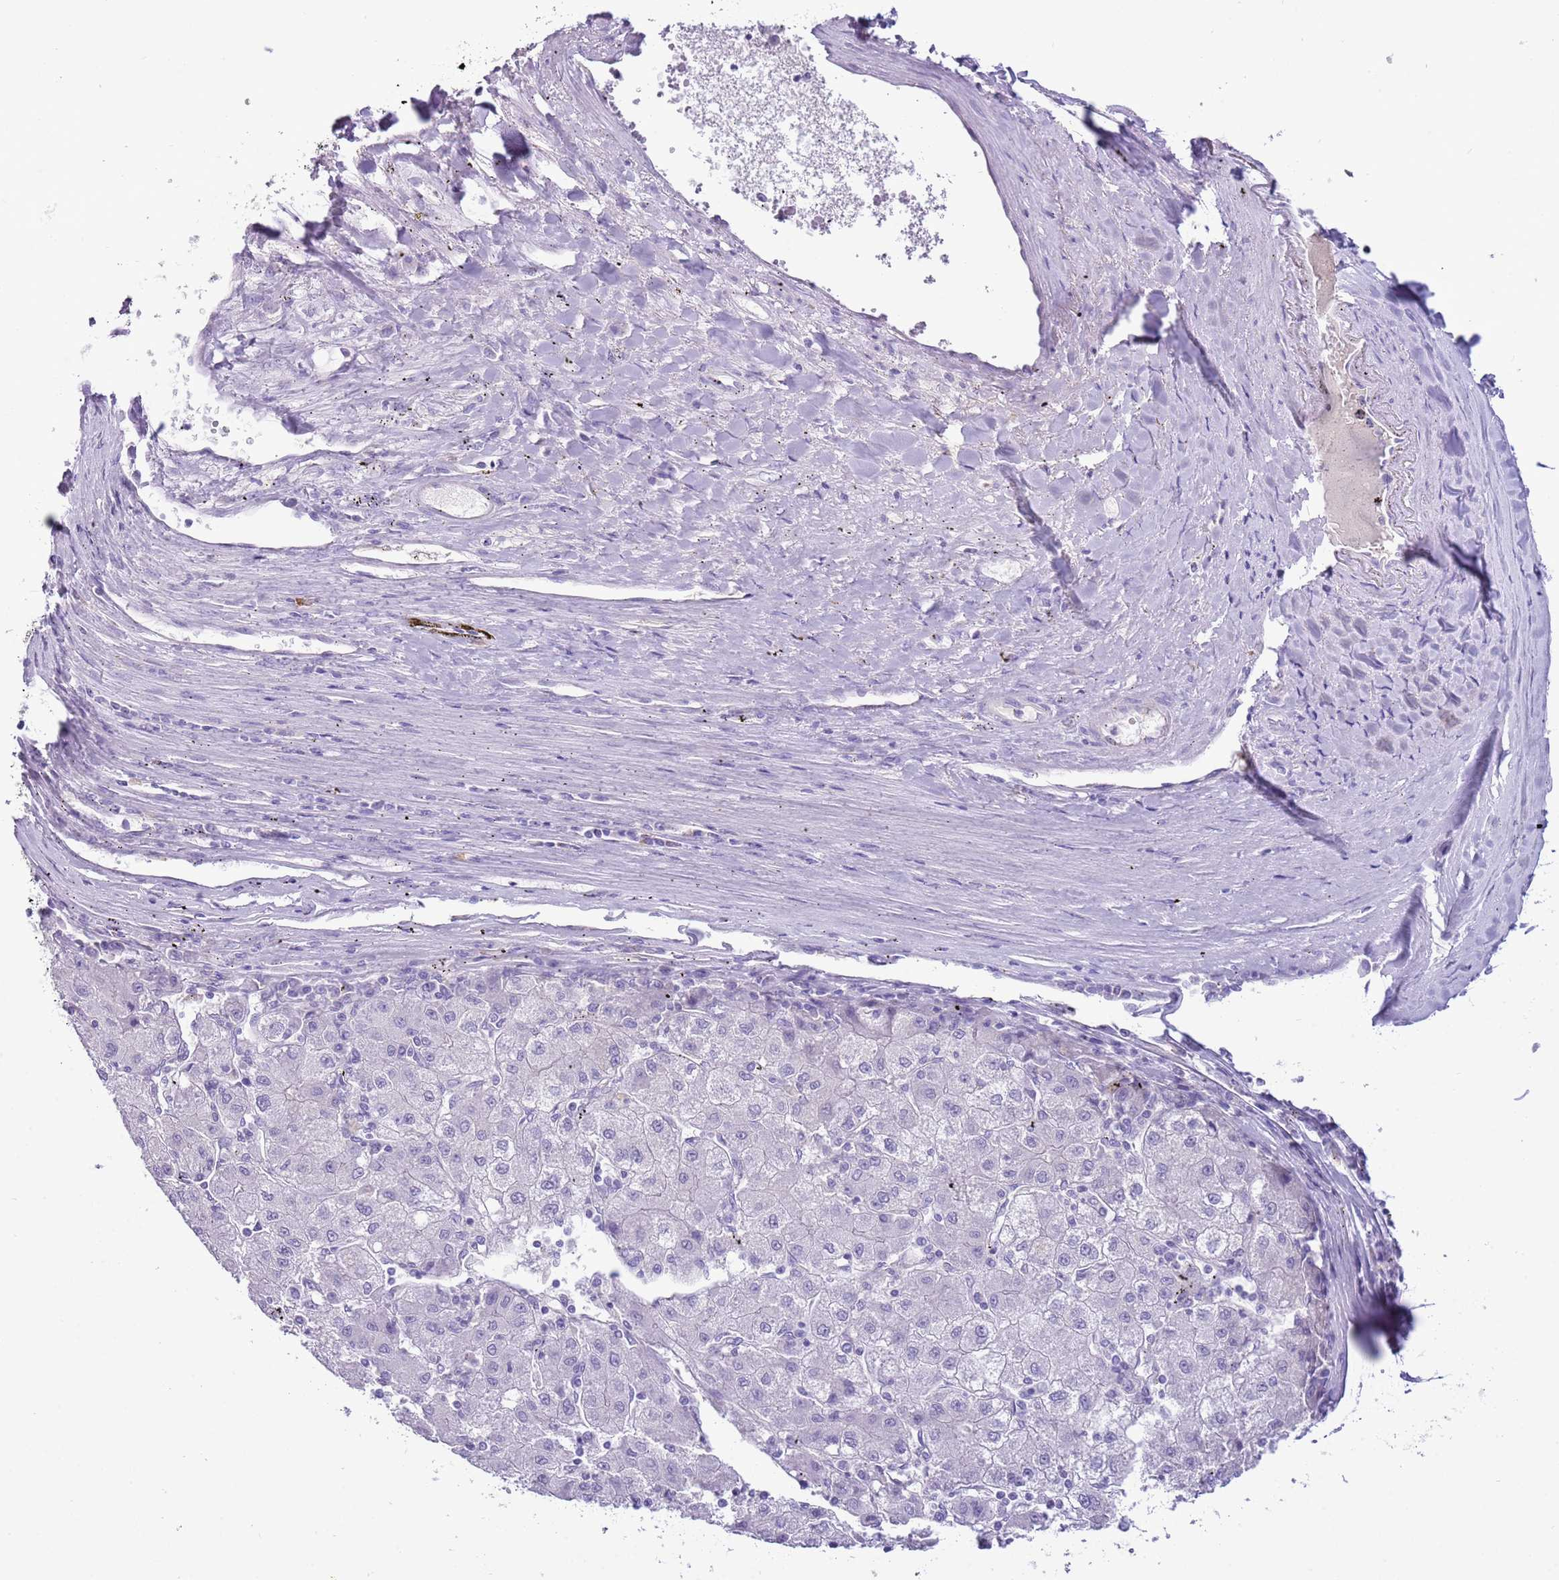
{"staining": {"intensity": "negative", "quantity": "none", "location": "none"}, "tissue": "liver cancer", "cell_type": "Tumor cells", "image_type": "cancer", "snomed": [{"axis": "morphology", "description": "Carcinoma, Hepatocellular, NOS"}, {"axis": "topography", "description": "Liver"}], "caption": "The photomicrograph exhibits no significant expression in tumor cells of liver cancer.", "gene": "SCAMP5", "patient": {"sex": "male", "age": 72}}